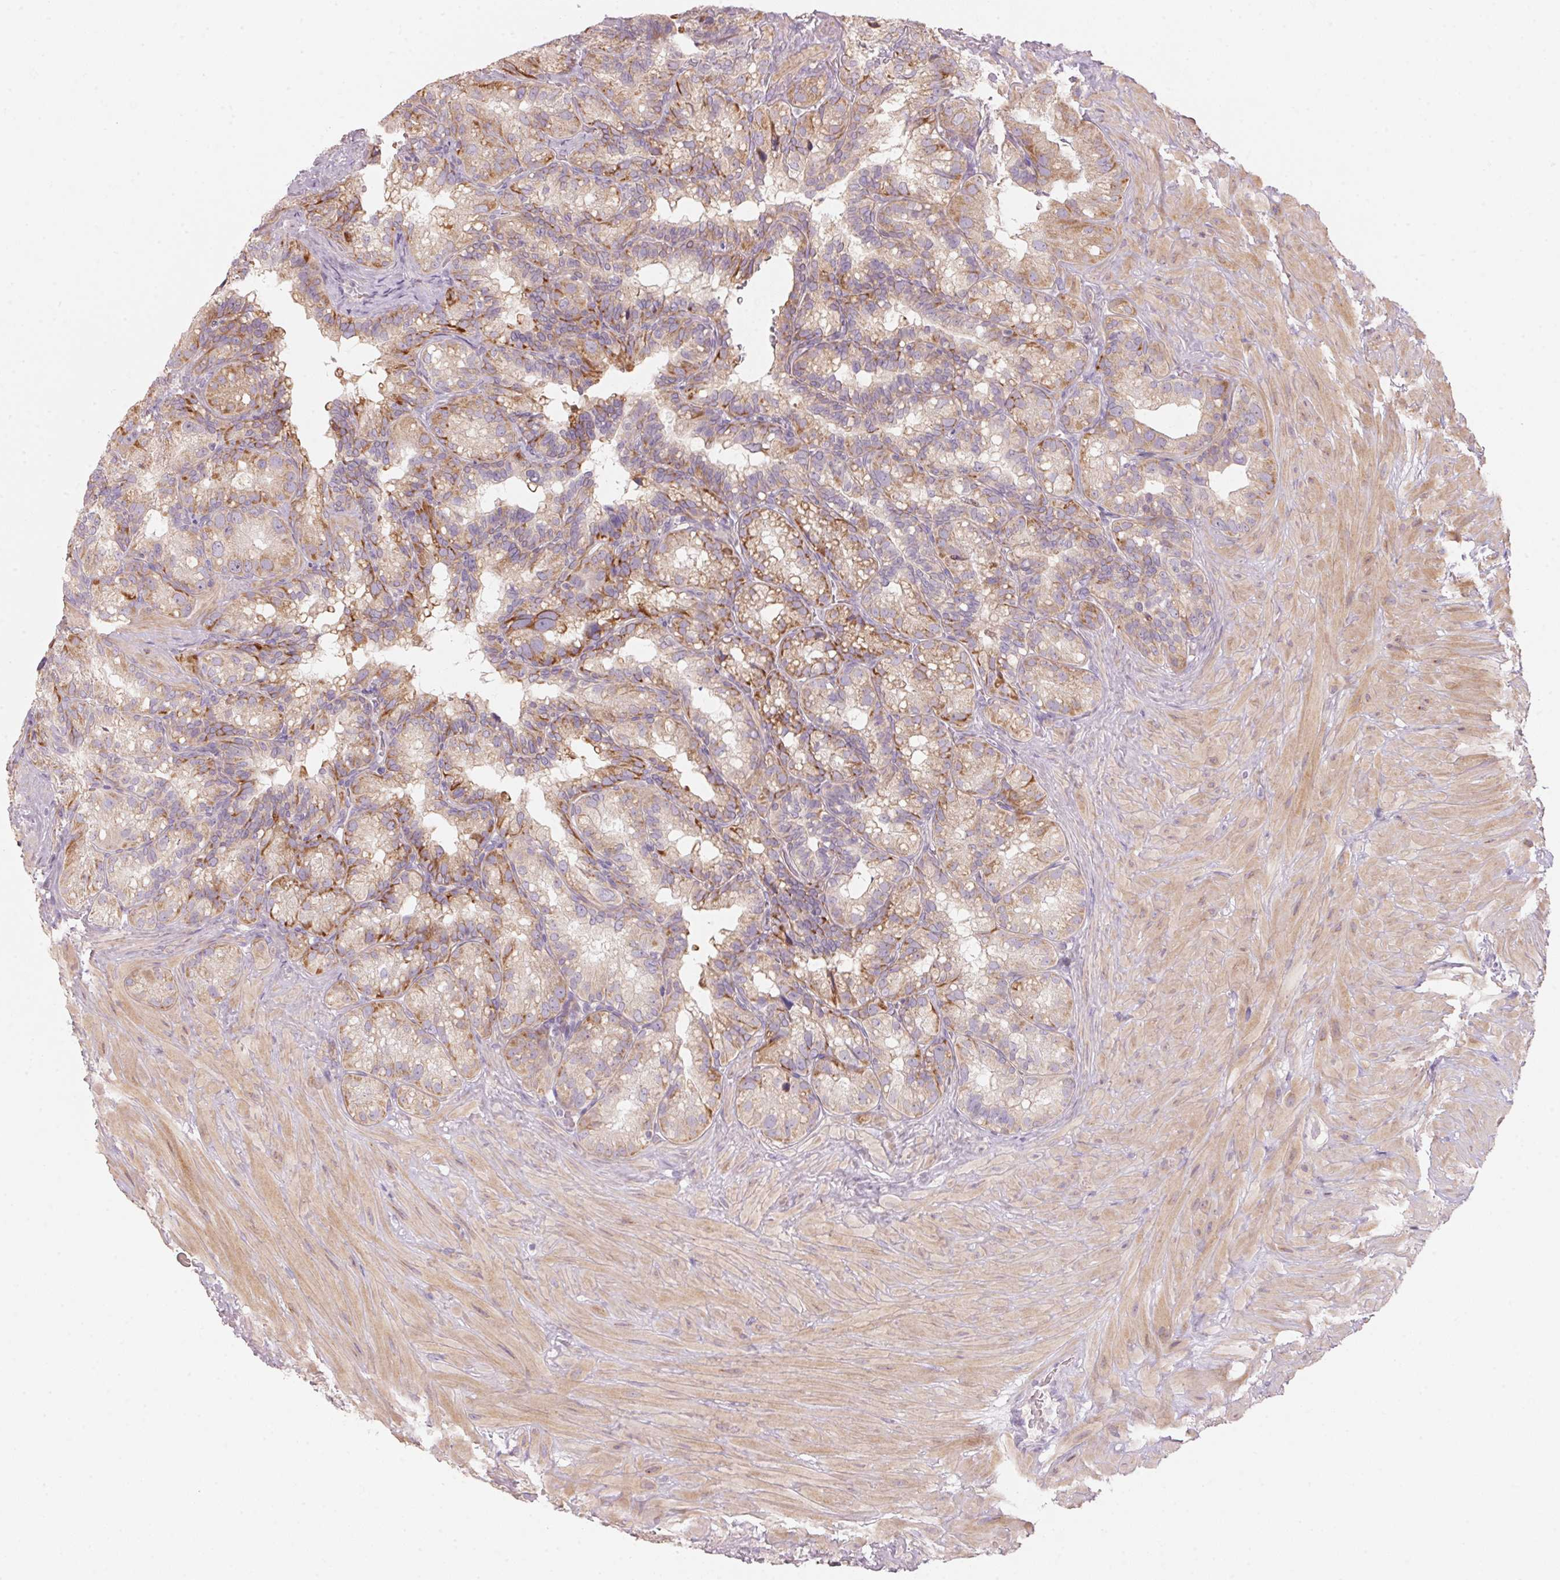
{"staining": {"intensity": "moderate", "quantity": "25%-75%", "location": "cytoplasmic/membranous"}, "tissue": "seminal vesicle", "cell_type": "Glandular cells", "image_type": "normal", "snomed": [{"axis": "morphology", "description": "Normal tissue, NOS"}, {"axis": "topography", "description": "Seminal veicle"}], "caption": "Immunohistochemistry histopathology image of normal seminal vesicle: seminal vesicle stained using immunohistochemistry (IHC) displays medium levels of moderate protein expression localized specifically in the cytoplasmic/membranous of glandular cells, appearing as a cytoplasmic/membranous brown color.", "gene": "BLOC1S2", "patient": {"sex": "male", "age": 60}}